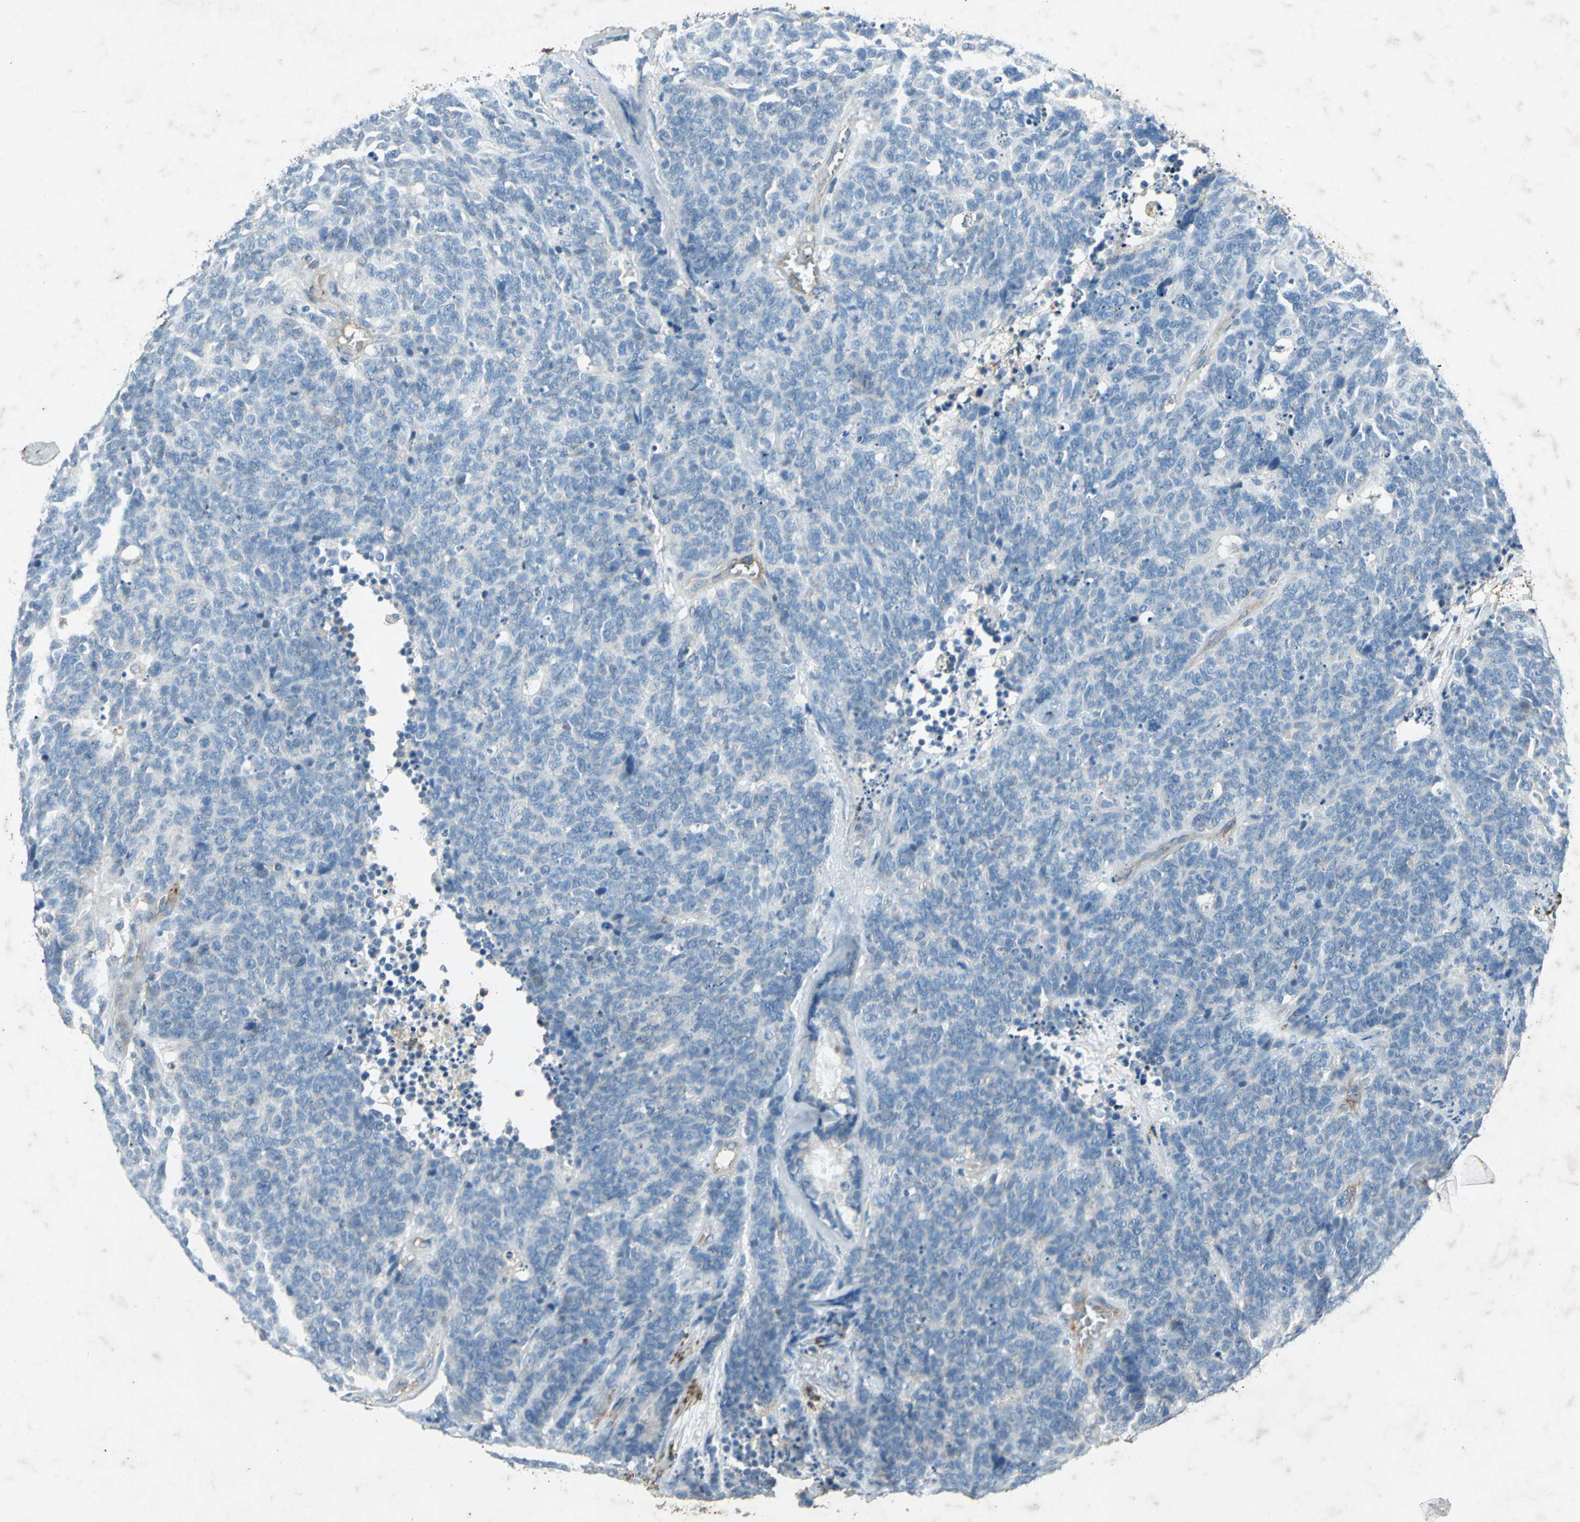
{"staining": {"intensity": "negative", "quantity": "none", "location": "none"}, "tissue": "lung cancer", "cell_type": "Tumor cells", "image_type": "cancer", "snomed": [{"axis": "morphology", "description": "Neoplasm, malignant, NOS"}, {"axis": "topography", "description": "Lung"}], "caption": "IHC of lung cancer (malignant neoplasm) displays no positivity in tumor cells. (IHC, brightfield microscopy, high magnification).", "gene": "CCR6", "patient": {"sex": "female", "age": 58}}